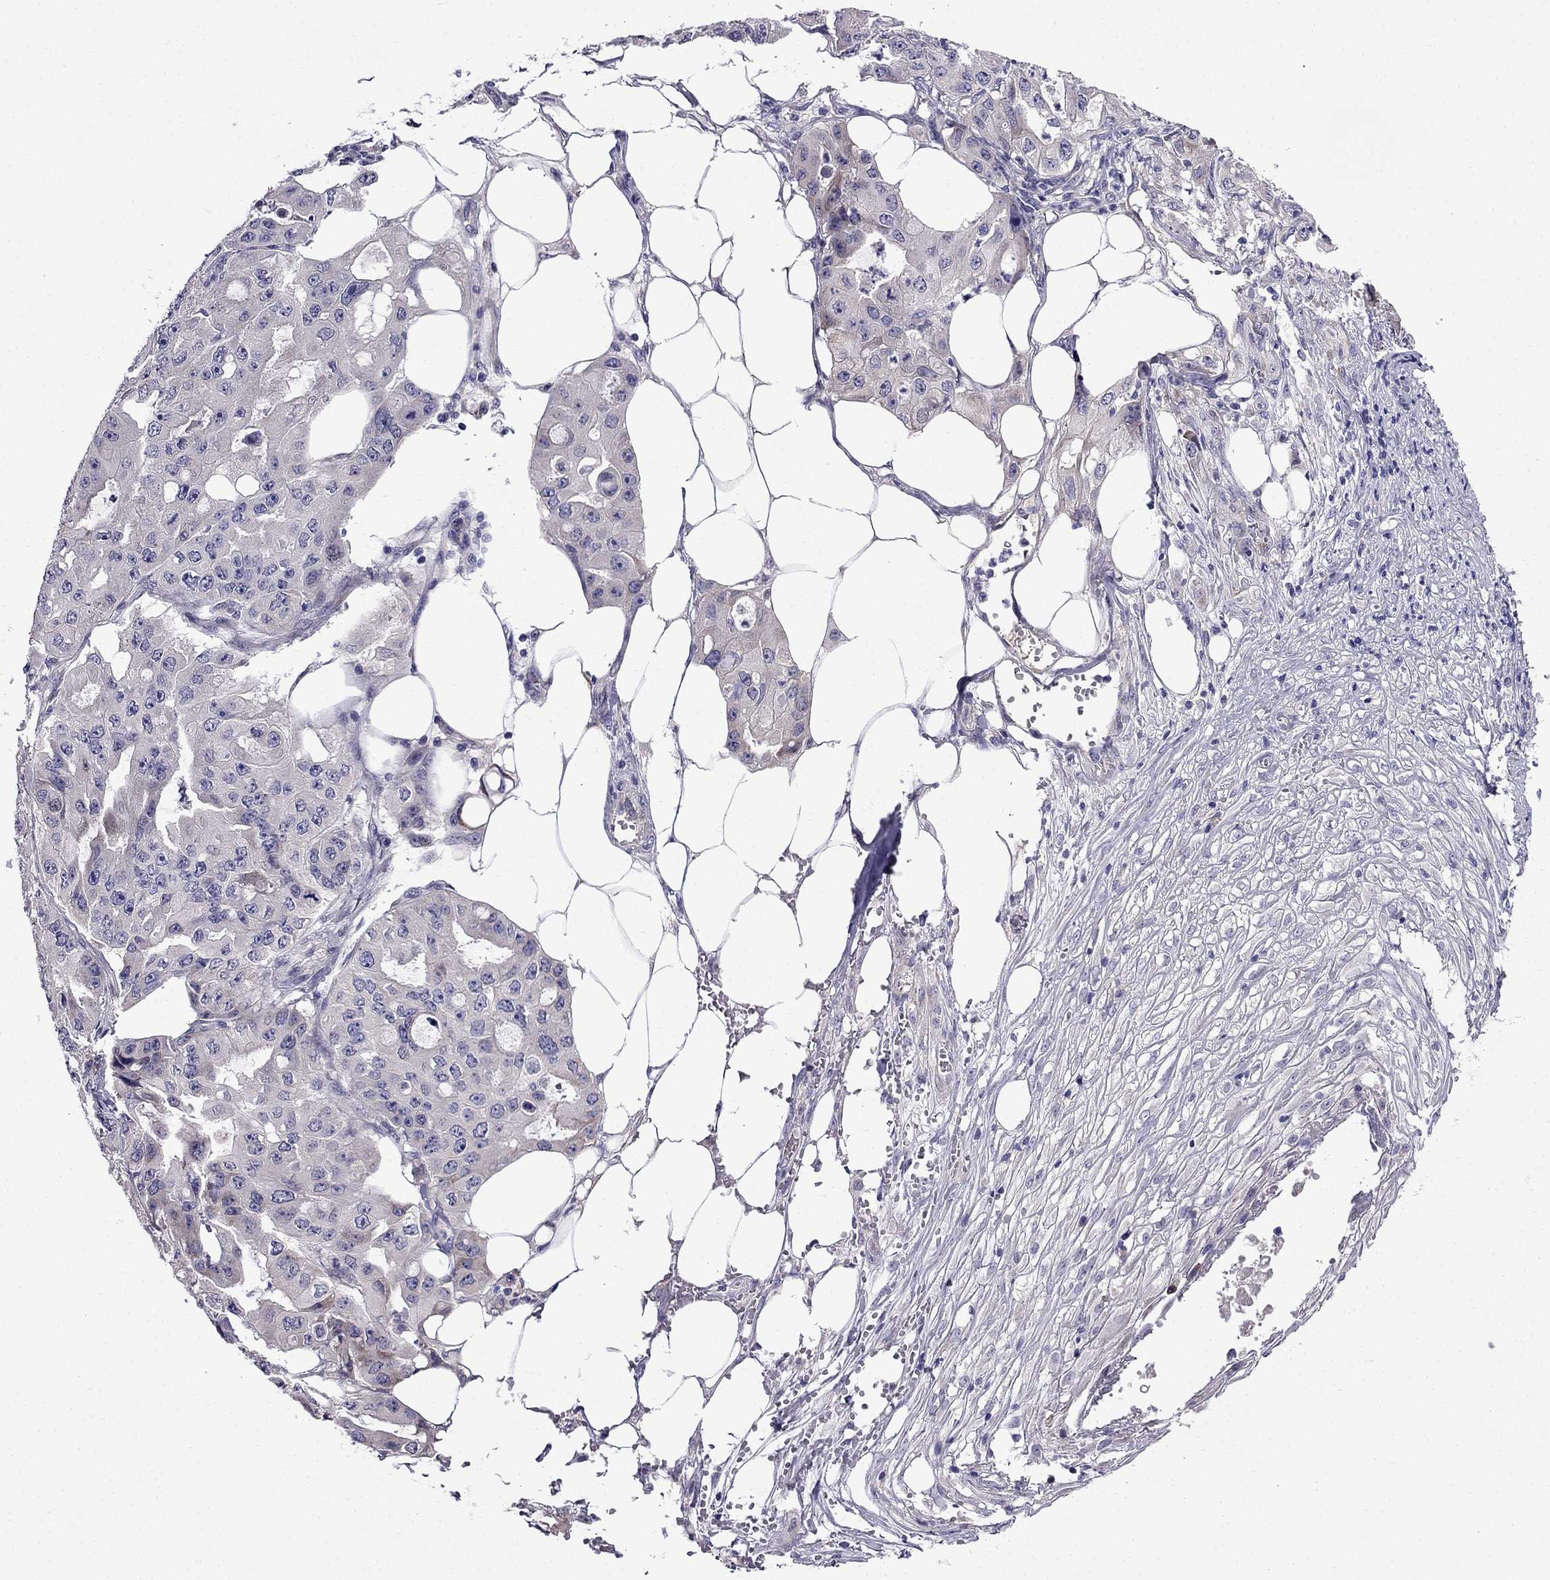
{"staining": {"intensity": "weak", "quantity": "<25%", "location": "cytoplasmic/membranous"}, "tissue": "ovarian cancer", "cell_type": "Tumor cells", "image_type": "cancer", "snomed": [{"axis": "morphology", "description": "Cystadenocarcinoma, serous, NOS"}, {"axis": "topography", "description": "Ovary"}], "caption": "Ovarian cancer (serous cystadenocarcinoma) was stained to show a protein in brown. There is no significant positivity in tumor cells. (DAB (3,3'-diaminobenzidine) IHC with hematoxylin counter stain).", "gene": "PI16", "patient": {"sex": "female", "age": 56}}